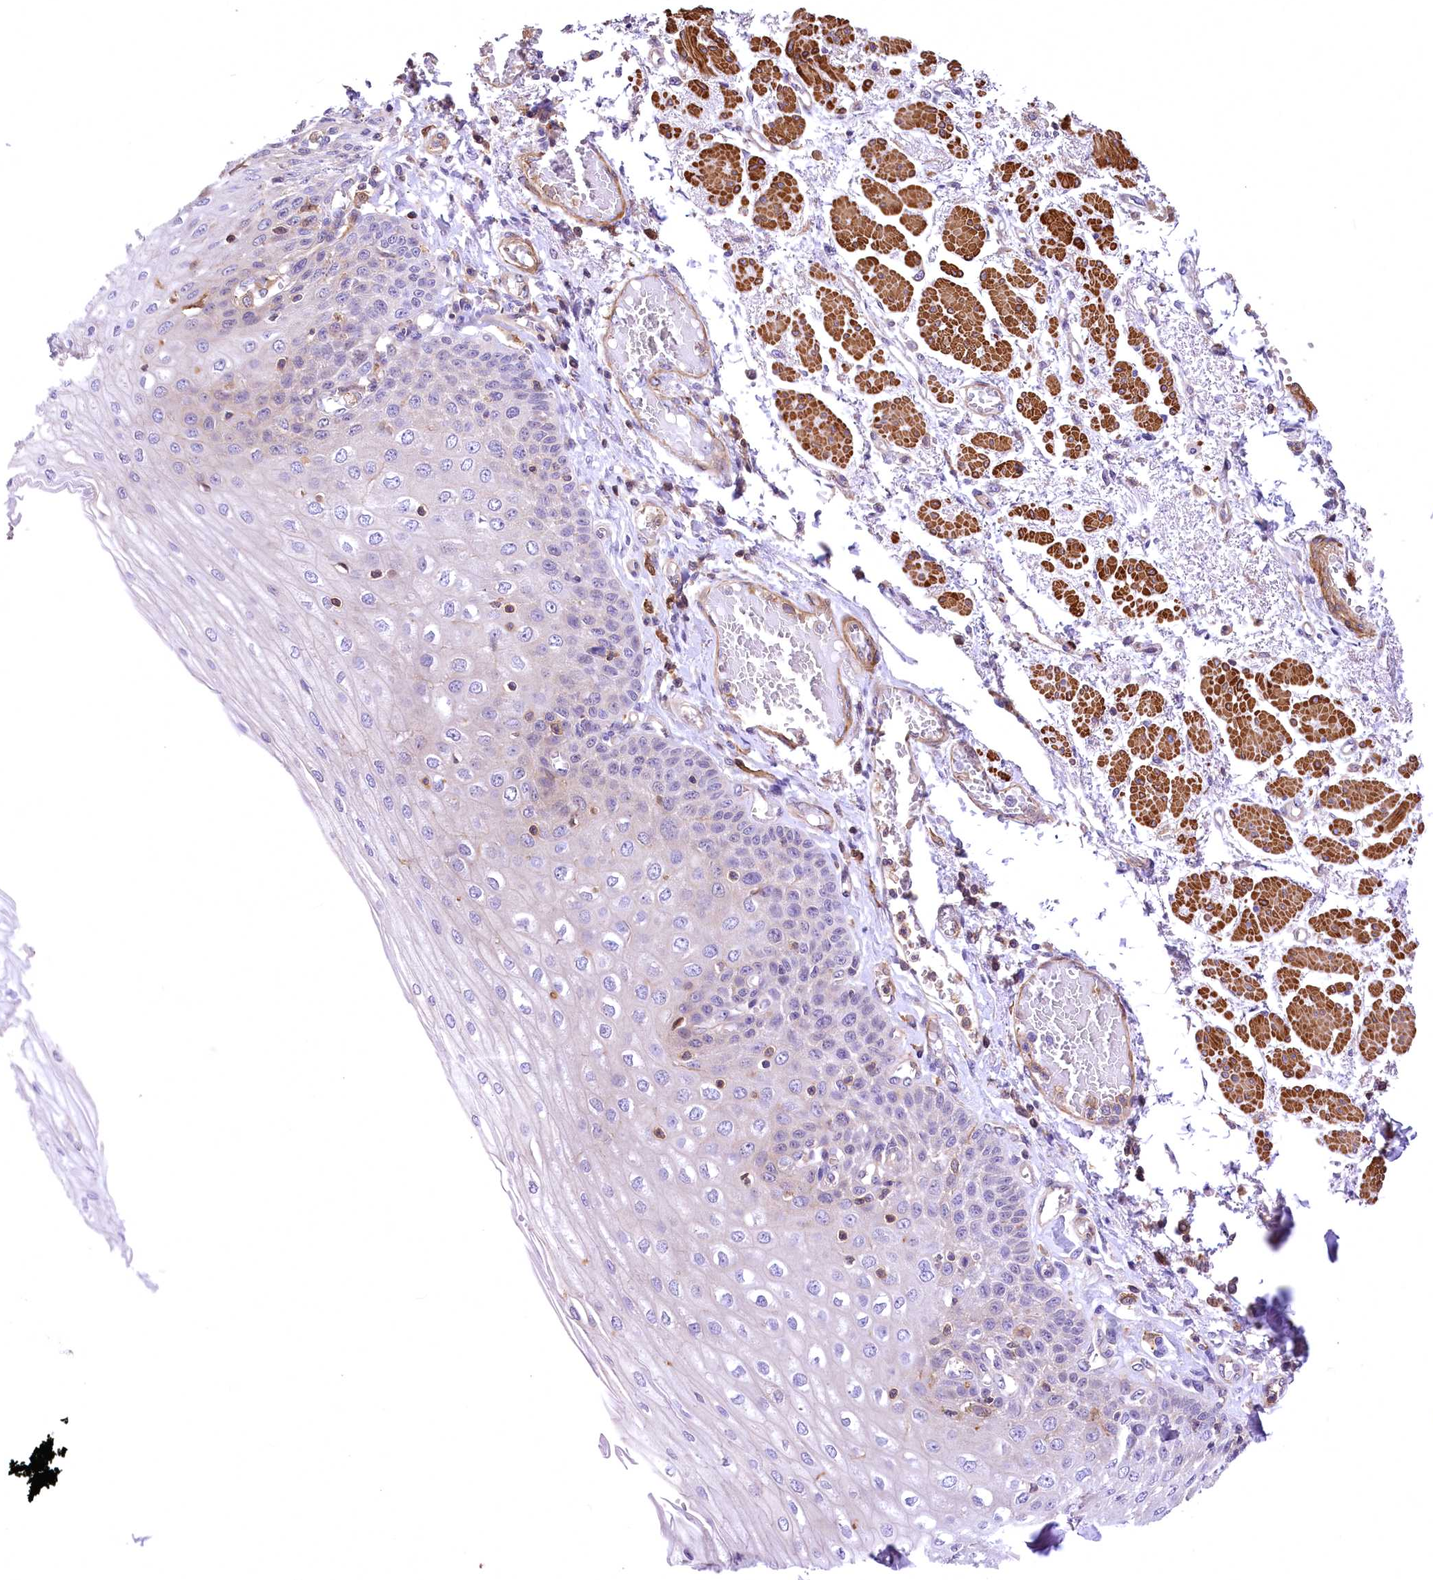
{"staining": {"intensity": "negative", "quantity": "none", "location": "none"}, "tissue": "esophagus", "cell_type": "Squamous epithelial cells", "image_type": "normal", "snomed": [{"axis": "morphology", "description": "Normal tissue, NOS"}, {"axis": "topography", "description": "Esophagus"}], "caption": "There is no significant expression in squamous epithelial cells of esophagus. (Brightfield microscopy of DAB IHC at high magnification).", "gene": "DPP3", "patient": {"sex": "male", "age": 81}}